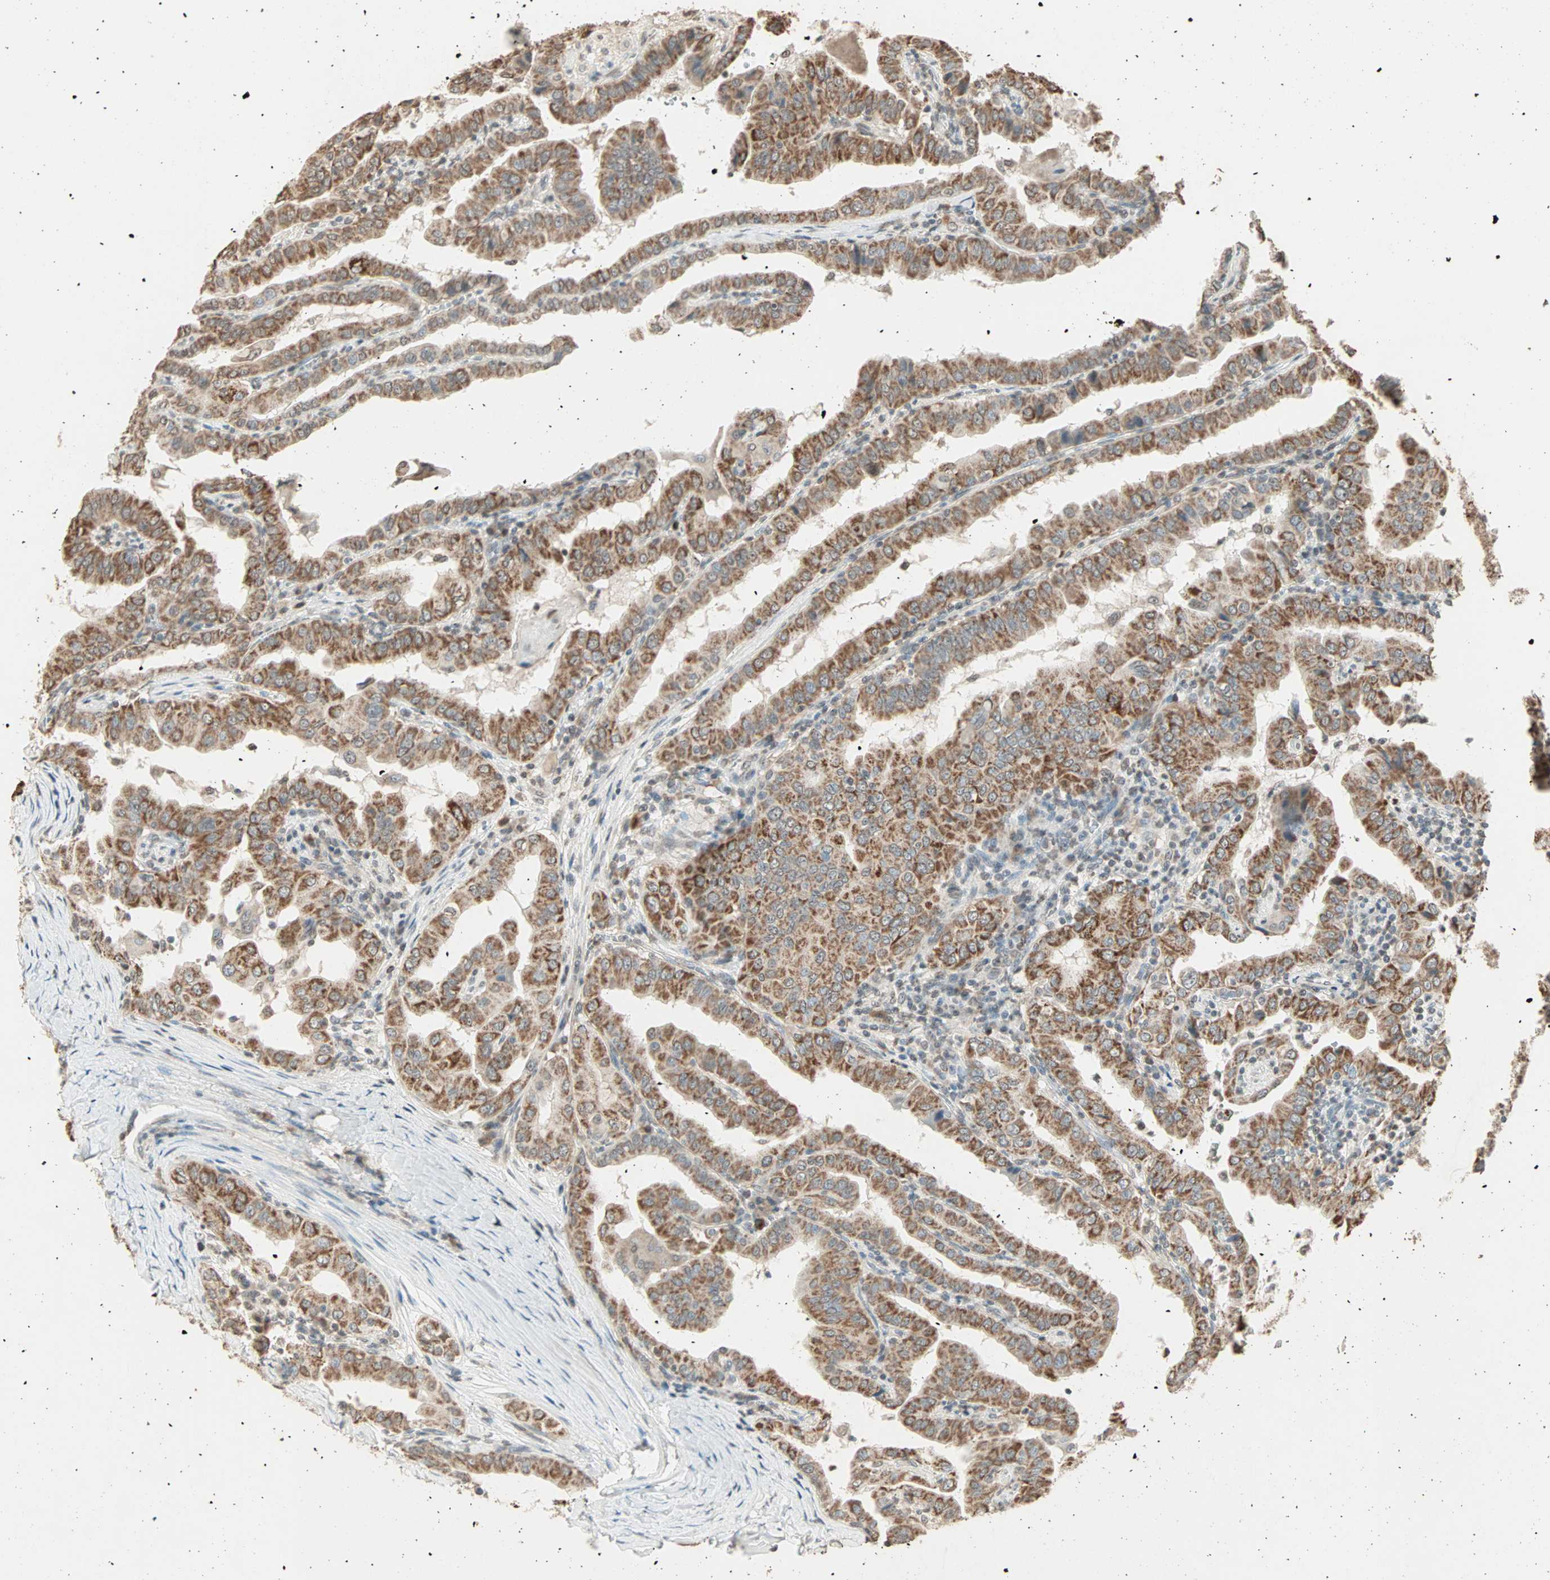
{"staining": {"intensity": "strong", "quantity": ">75%", "location": "cytoplasmic/membranous"}, "tissue": "thyroid cancer", "cell_type": "Tumor cells", "image_type": "cancer", "snomed": [{"axis": "morphology", "description": "Papillary adenocarcinoma, NOS"}, {"axis": "topography", "description": "Thyroid gland"}], "caption": "Papillary adenocarcinoma (thyroid) stained for a protein (brown) demonstrates strong cytoplasmic/membranous positive staining in approximately >75% of tumor cells.", "gene": "PRELID1", "patient": {"sex": "male", "age": 33}}